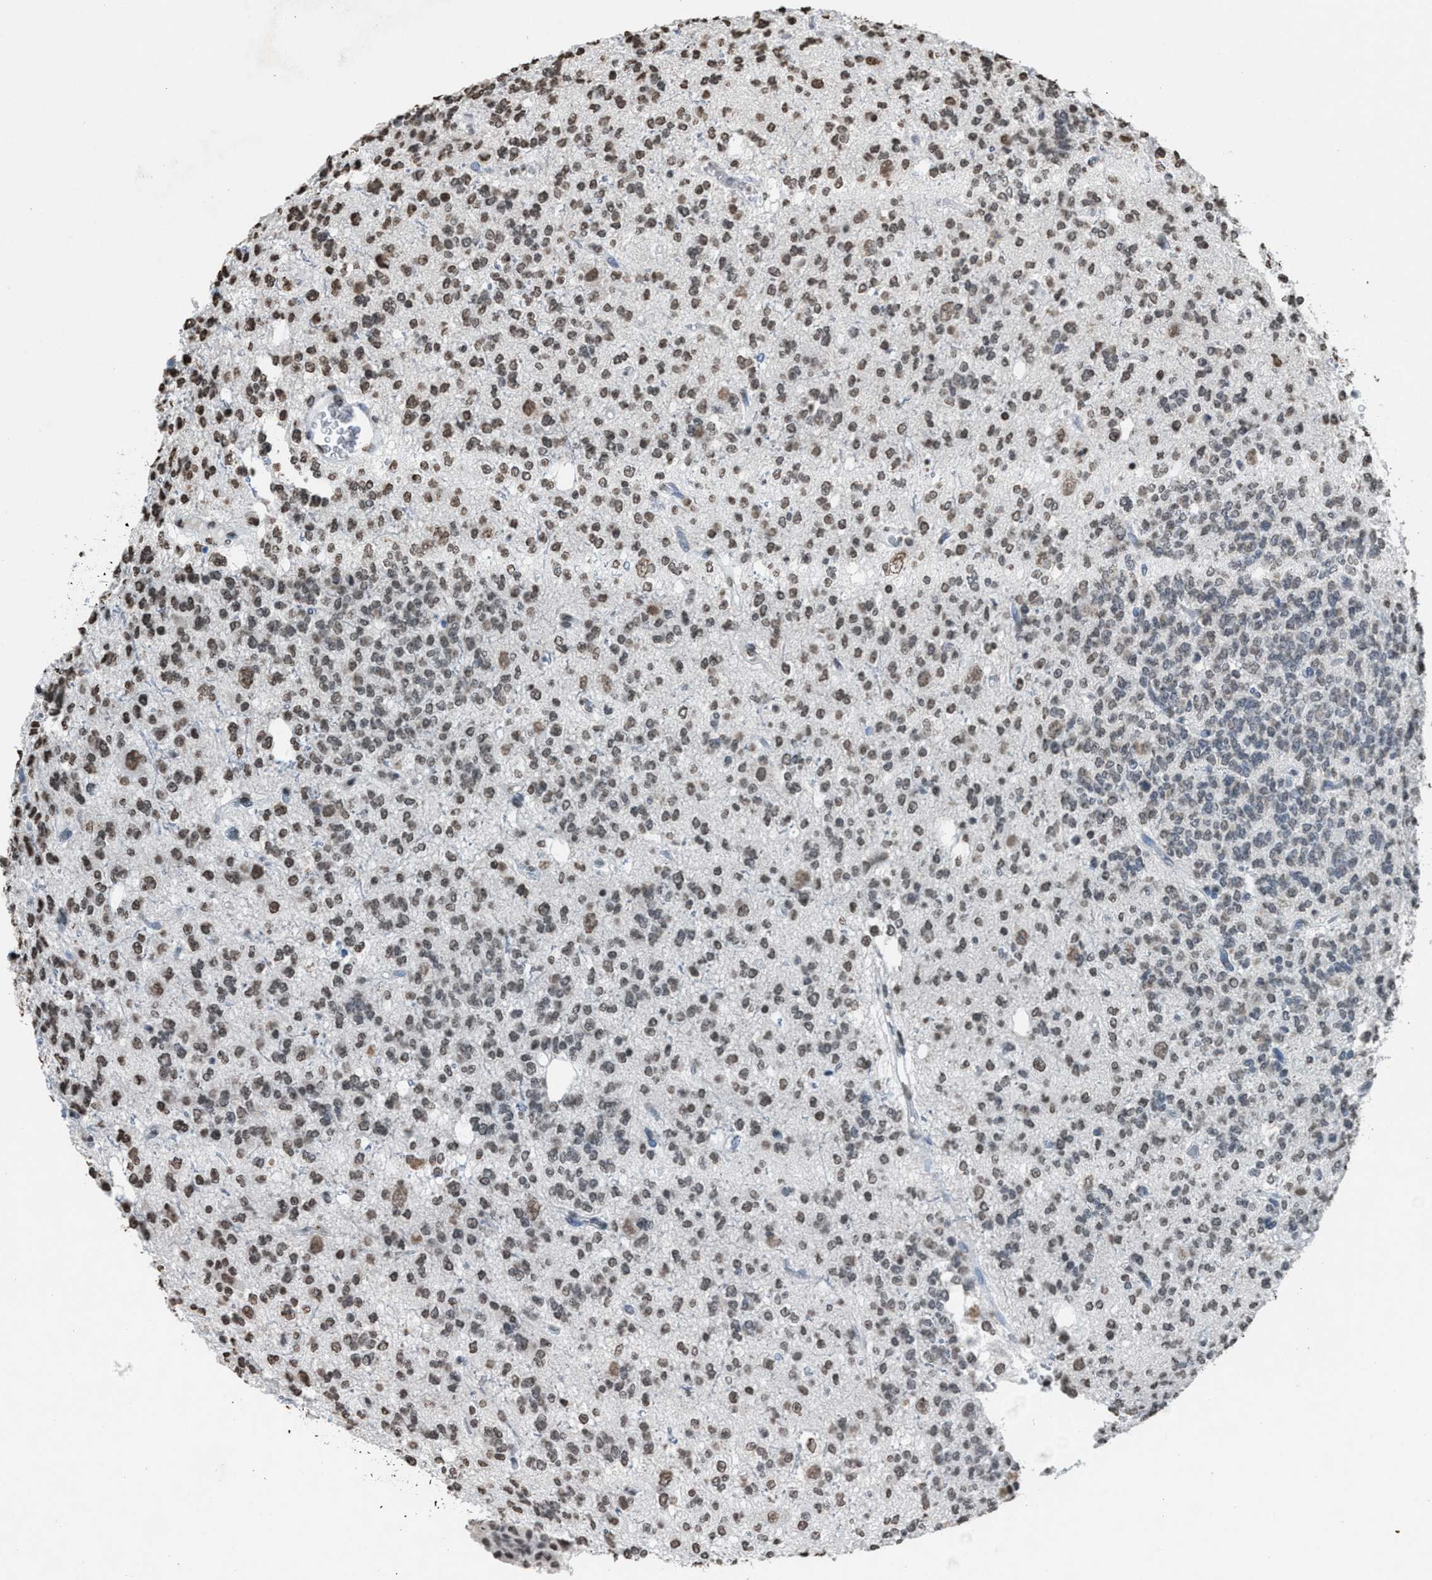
{"staining": {"intensity": "moderate", "quantity": ">75%", "location": "nuclear"}, "tissue": "glioma", "cell_type": "Tumor cells", "image_type": "cancer", "snomed": [{"axis": "morphology", "description": "Glioma, malignant, Low grade"}, {"axis": "topography", "description": "Brain"}], "caption": "Glioma was stained to show a protein in brown. There is medium levels of moderate nuclear positivity in approximately >75% of tumor cells.", "gene": "NUP88", "patient": {"sex": "male", "age": 38}}